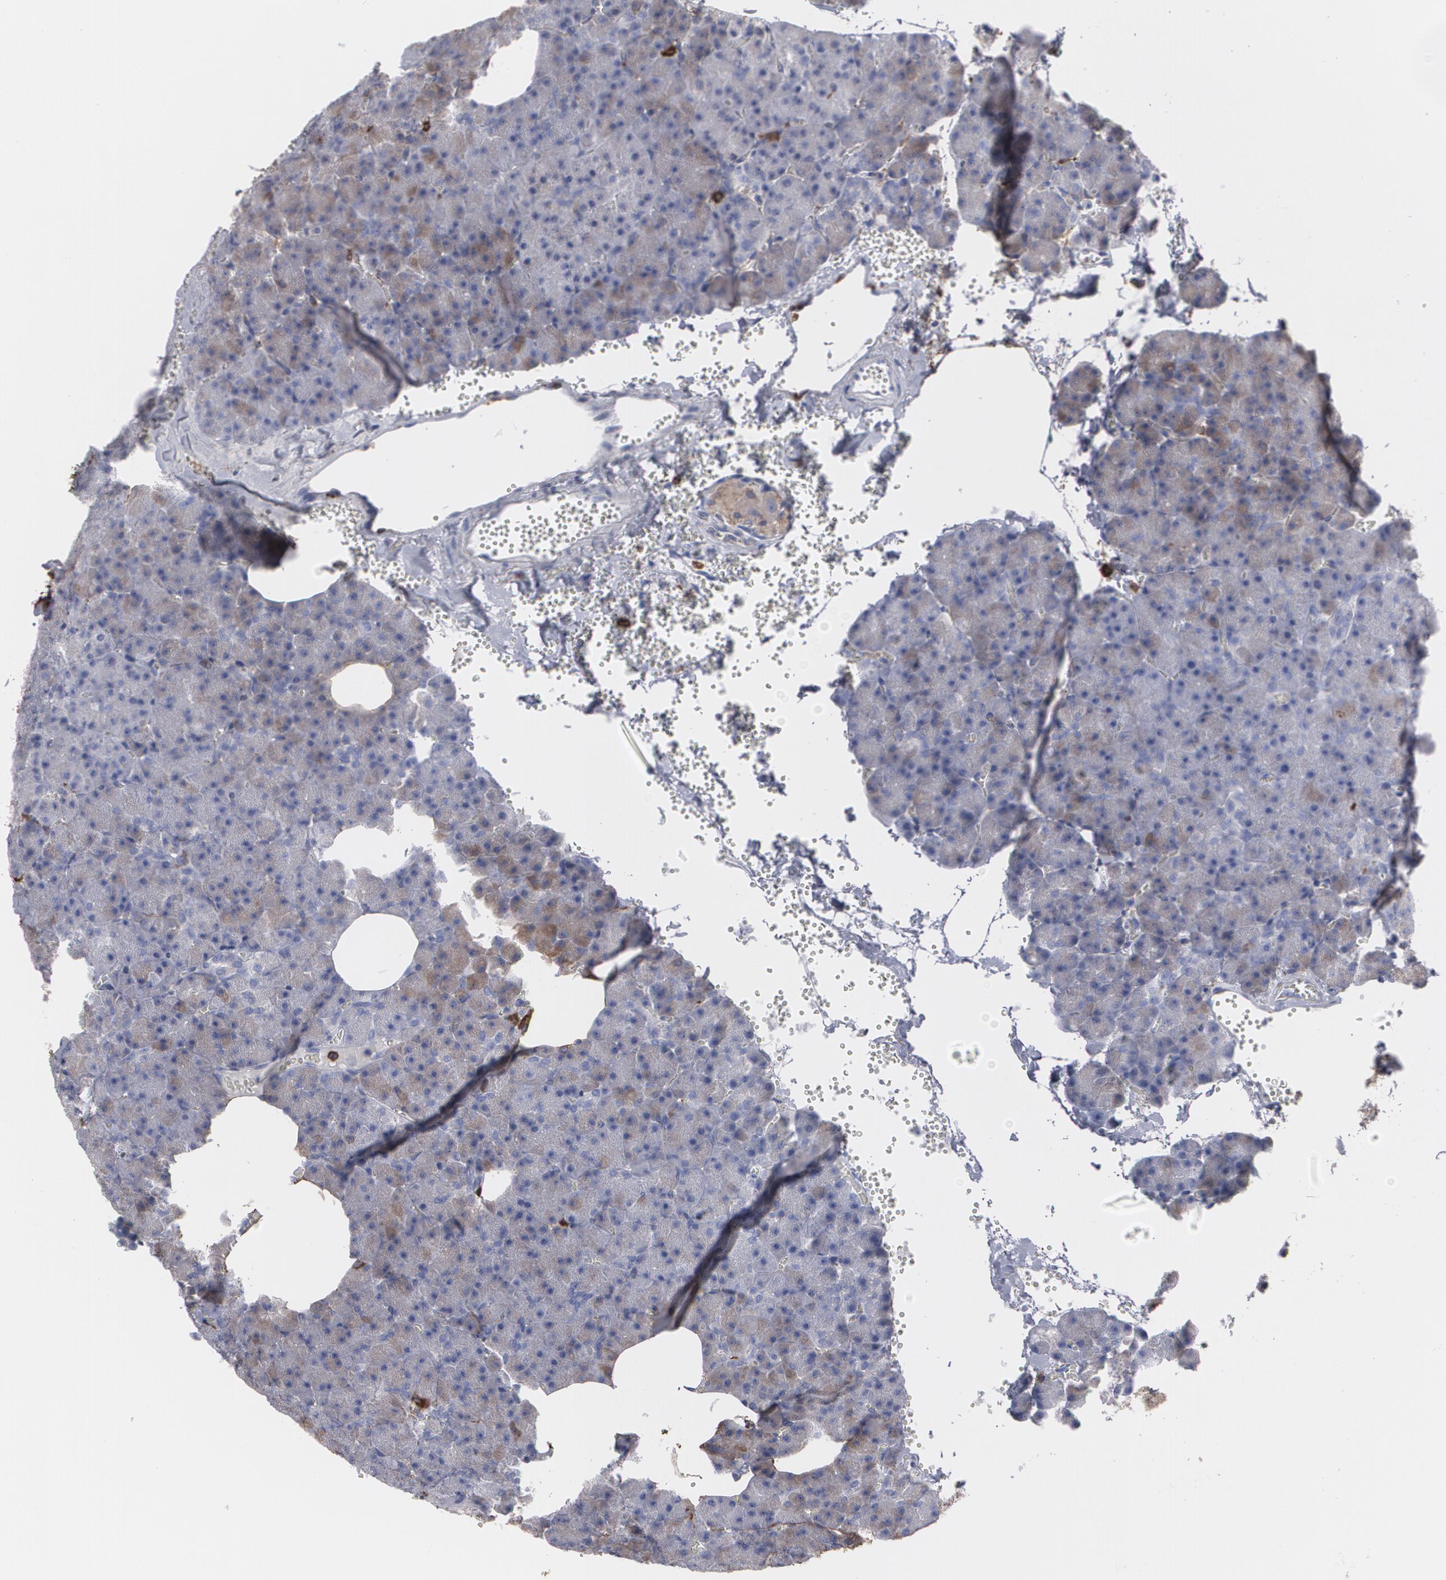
{"staining": {"intensity": "moderate", "quantity": "<25%", "location": "cytoplasmic/membranous"}, "tissue": "pancreas", "cell_type": "Exocrine glandular cells", "image_type": "normal", "snomed": [{"axis": "morphology", "description": "Normal tissue, NOS"}, {"axis": "topography", "description": "Pancreas"}], "caption": "Moderate cytoplasmic/membranous expression for a protein is seen in about <25% of exocrine glandular cells of unremarkable pancreas using IHC.", "gene": "ODC1", "patient": {"sex": "female", "age": 35}}